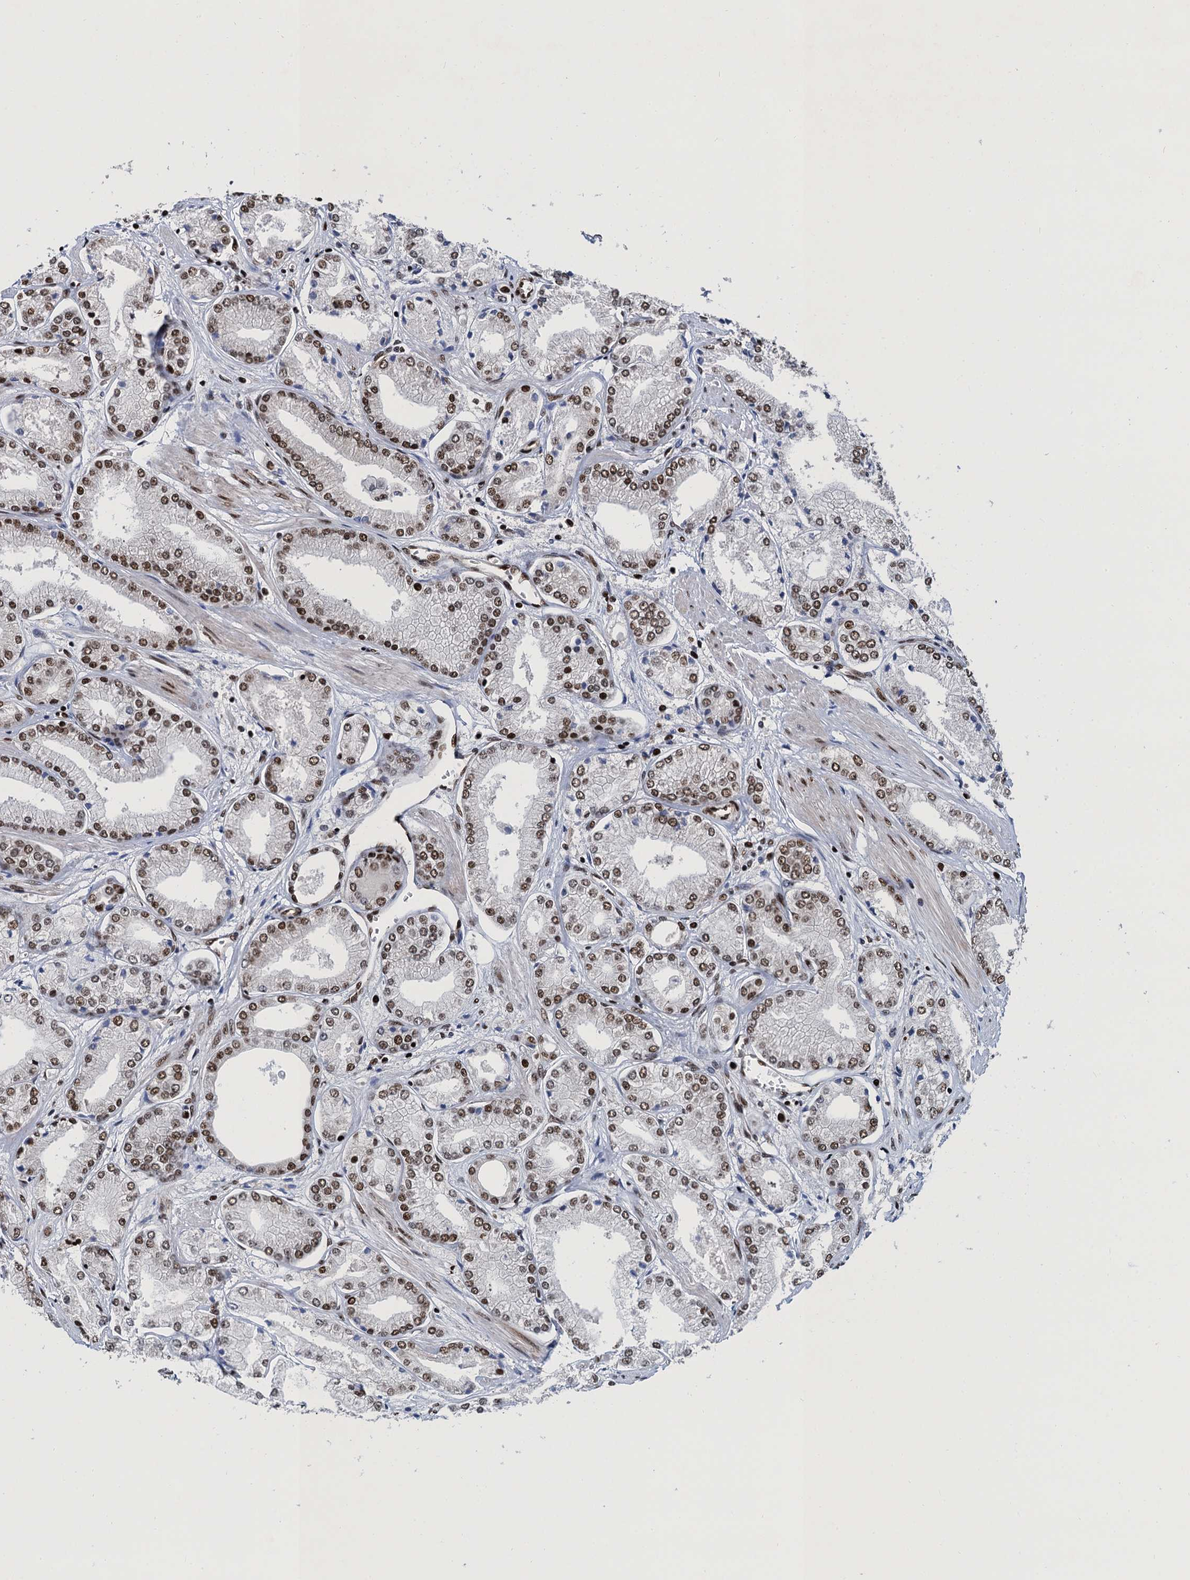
{"staining": {"intensity": "moderate", "quantity": ">75%", "location": "nuclear"}, "tissue": "prostate cancer", "cell_type": "Tumor cells", "image_type": "cancer", "snomed": [{"axis": "morphology", "description": "Adenocarcinoma, Low grade"}, {"axis": "topography", "description": "Prostate"}], "caption": "Prostate adenocarcinoma (low-grade) stained with a brown dye demonstrates moderate nuclear positive staining in approximately >75% of tumor cells.", "gene": "PPP4R1", "patient": {"sex": "male", "age": 60}}